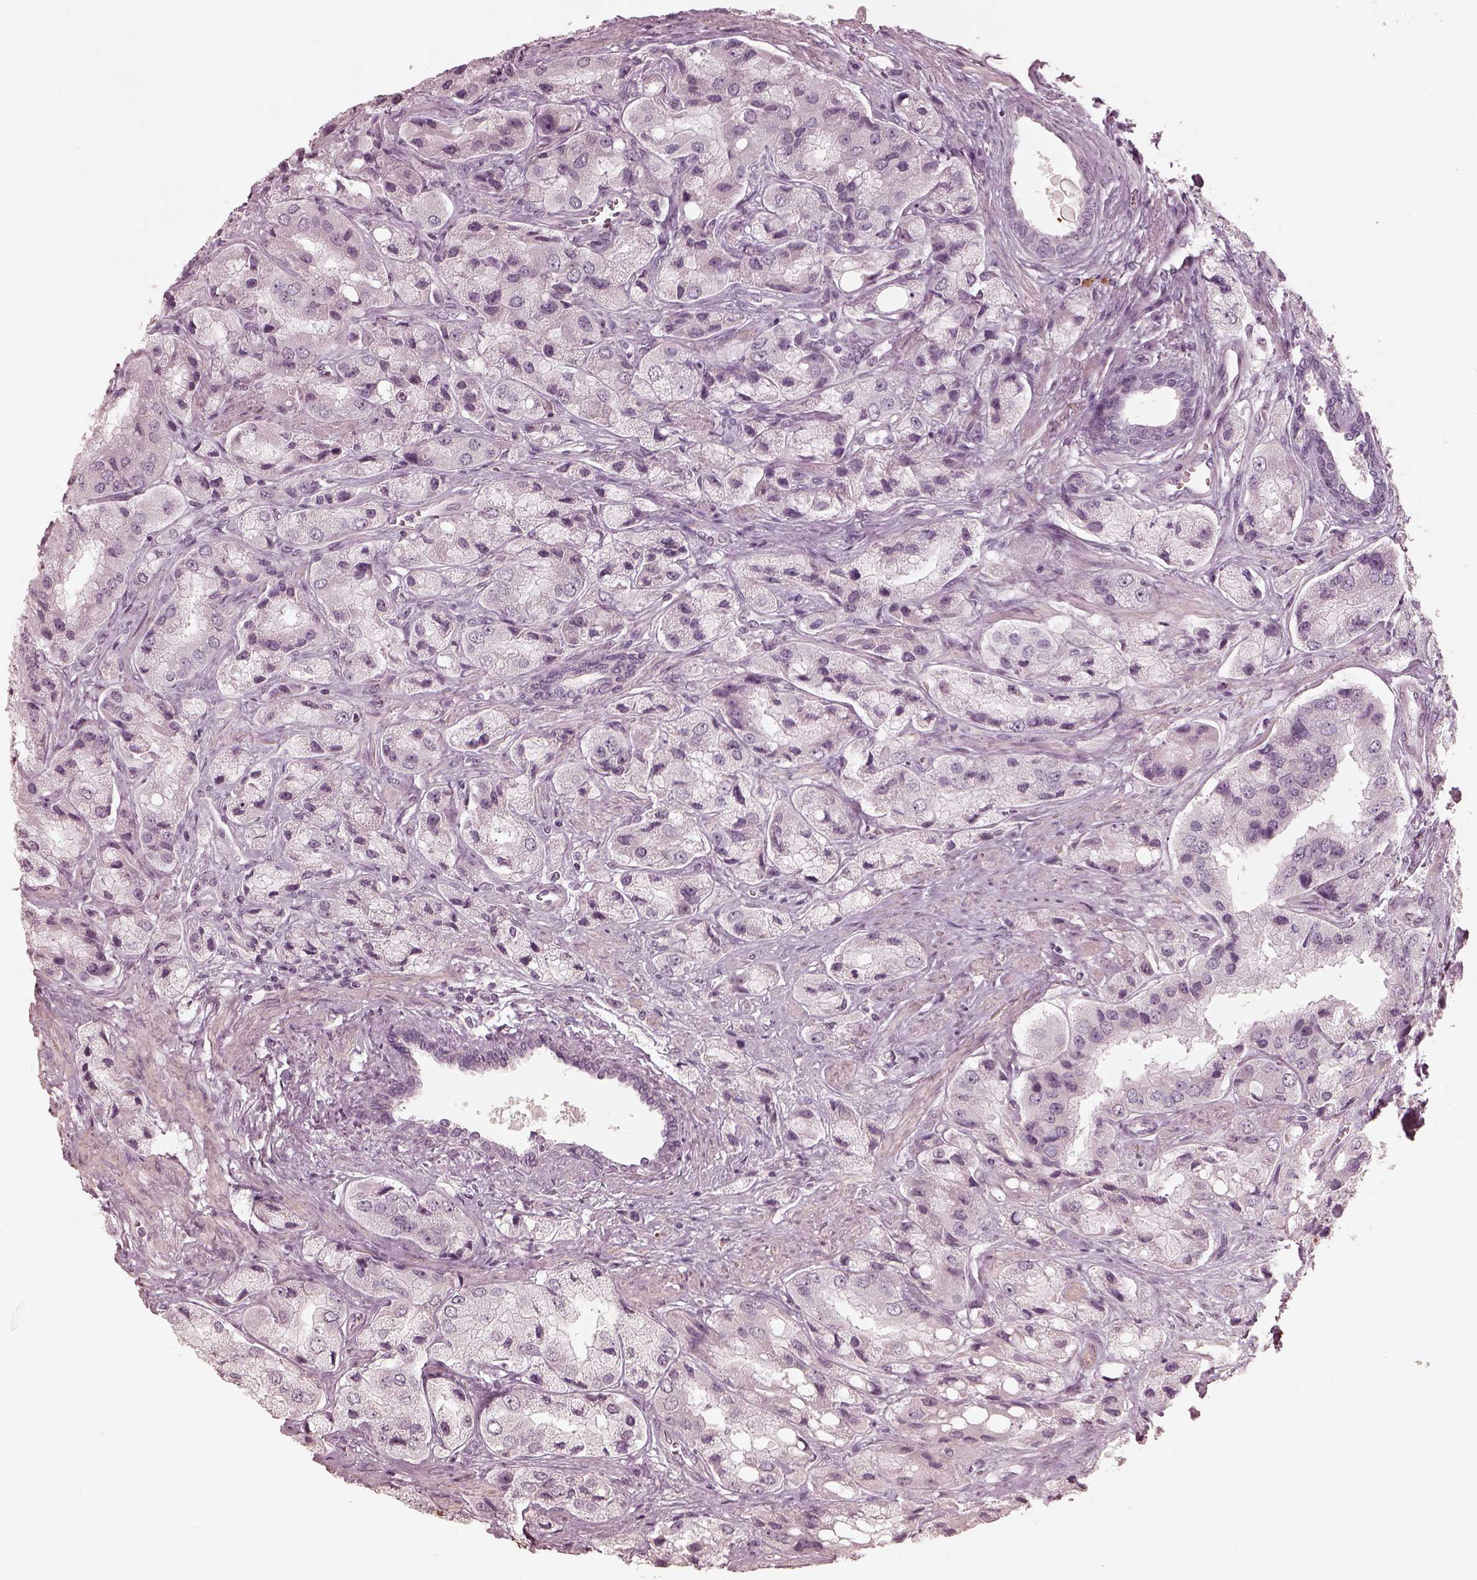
{"staining": {"intensity": "negative", "quantity": "none", "location": "none"}, "tissue": "prostate cancer", "cell_type": "Tumor cells", "image_type": "cancer", "snomed": [{"axis": "morphology", "description": "Adenocarcinoma, Low grade"}, {"axis": "topography", "description": "Prostate"}], "caption": "DAB immunohistochemical staining of human adenocarcinoma (low-grade) (prostate) exhibits no significant expression in tumor cells.", "gene": "ADRB3", "patient": {"sex": "male", "age": 69}}